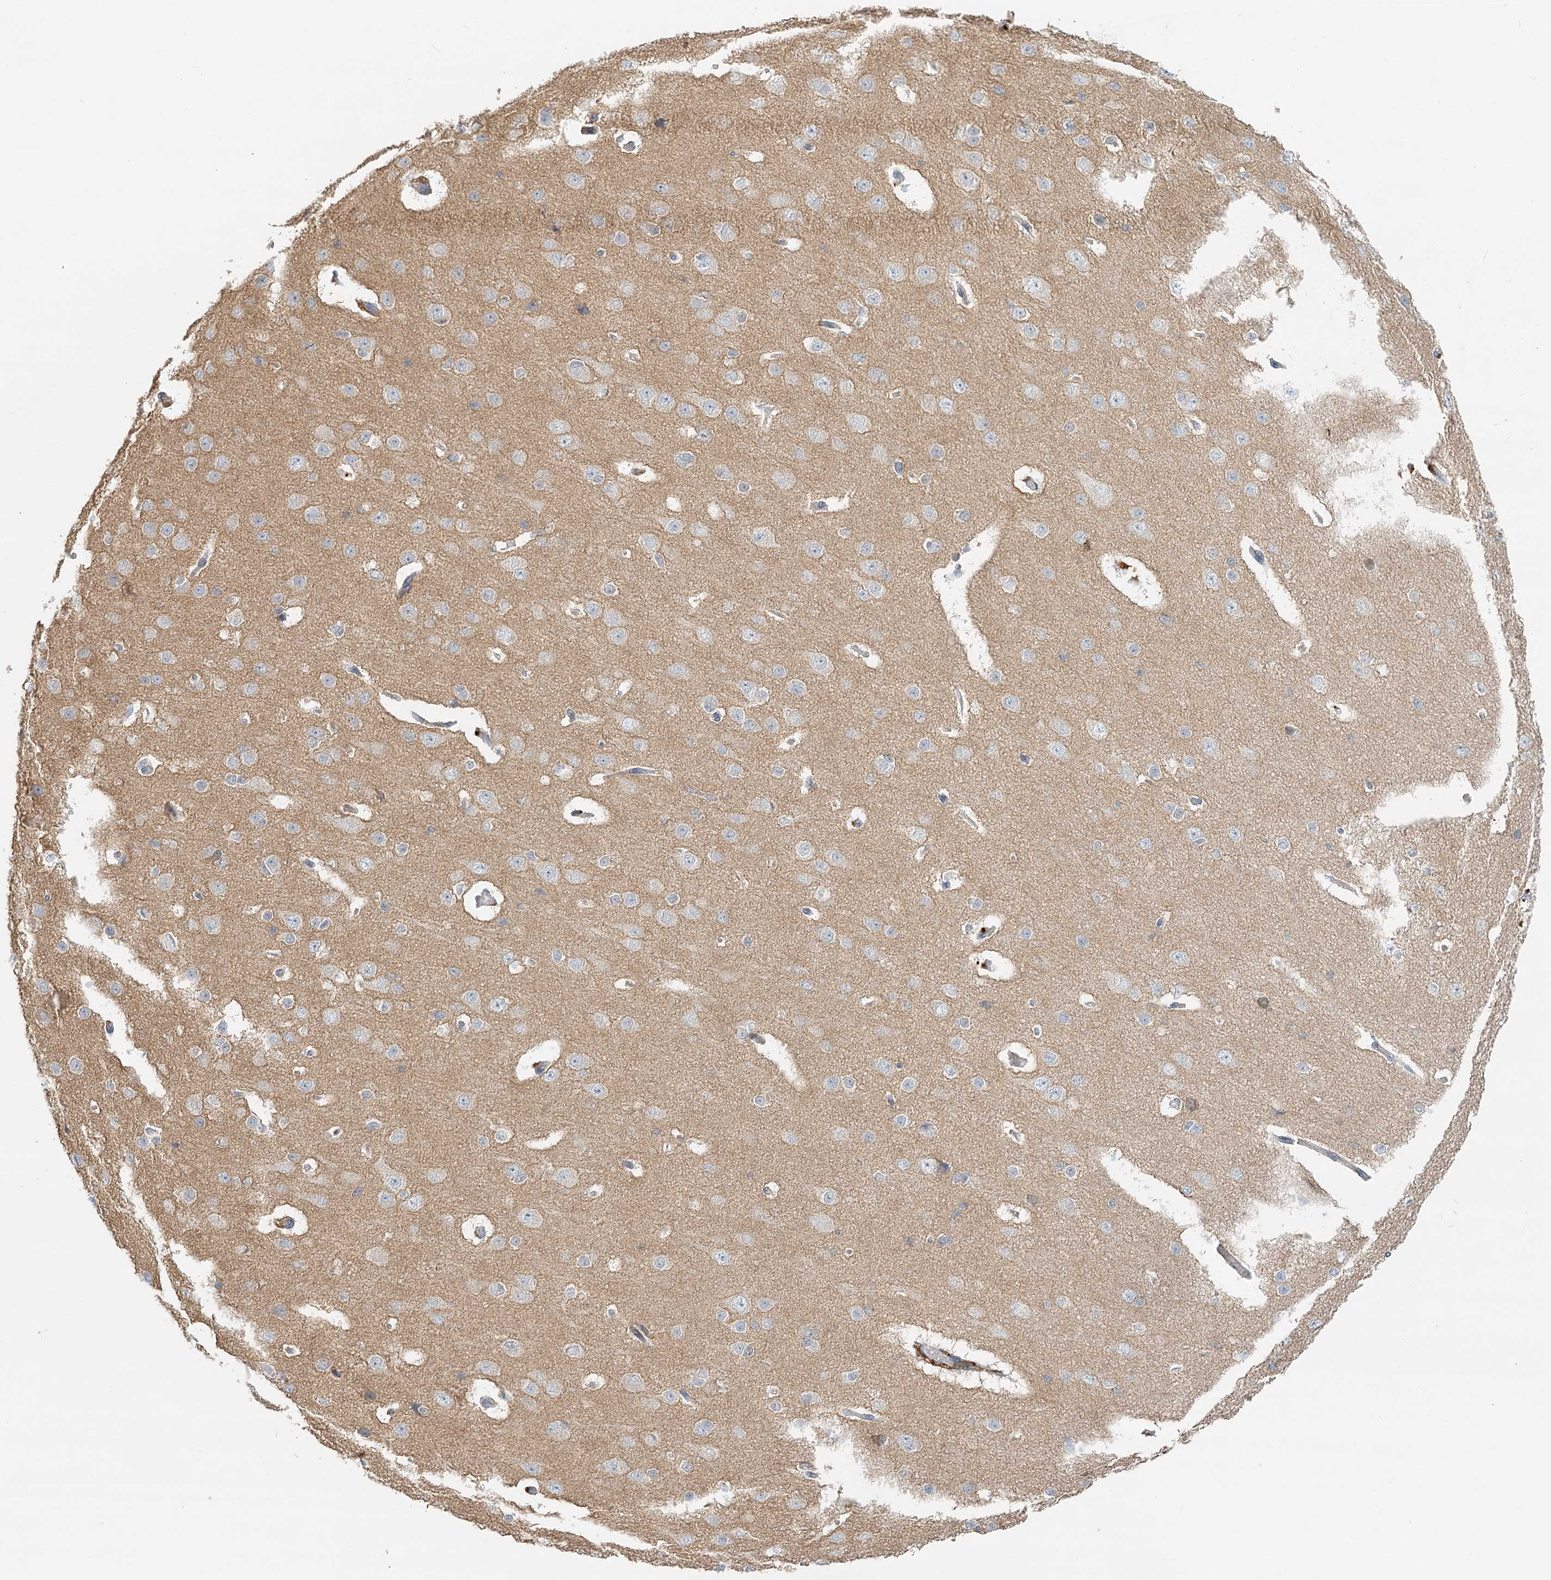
{"staining": {"intensity": "negative", "quantity": "none", "location": "none"}, "tissue": "cerebral cortex", "cell_type": "Endothelial cells", "image_type": "normal", "snomed": [{"axis": "morphology", "description": "Normal tissue, NOS"}, {"axis": "morphology", "description": "Developmental malformation"}, {"axis": "topography", "description": "Cerebral cortex"}], "caption": "Immunohistochemistry (IHC) micrograph of normal cerebral cortex: cerebral cortex stained with DAB (3,3'-diaminobenzidine) shows no significant protein expression in endothelial cells.", "gene": "VSIG1", "patient": {"sex": "female", "age": 30}}